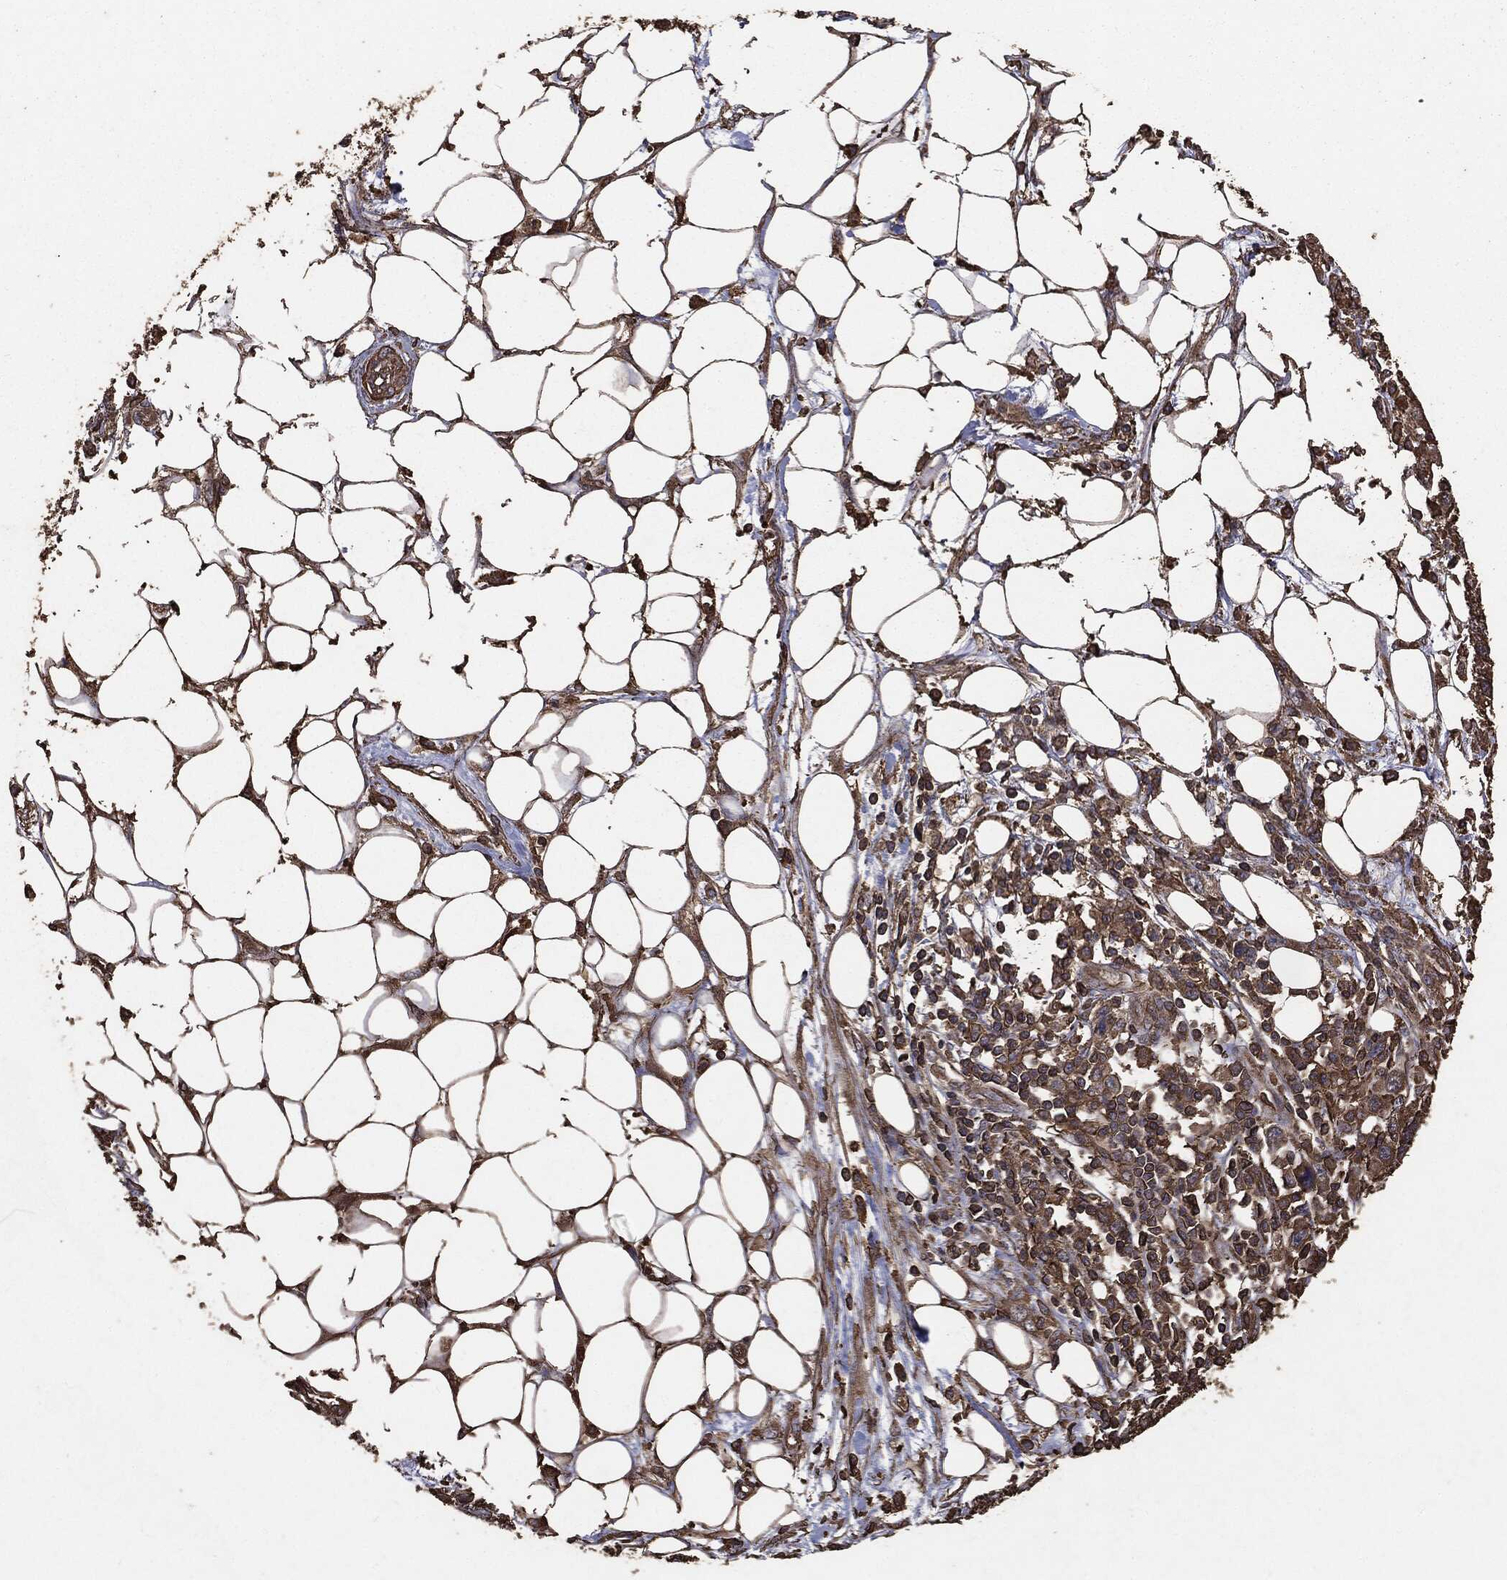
{"staining": {"intensity": "weak", "quantity": ">75%", "location": "cytoplasmic/membranous"}, "tissue": "ovarian cancer", "cell_type": "Tumor cells", "image_type": "cancer", "snomed": [{"axis": "morphology", "description": "Cystadenocarcinoma, serous, NOS"}, {"axis": "topography", "description": "Ovary"}], "caption": "Brown immunohistochemical staining in ovarian serous cystadenocarcinoma exhibits weak cytoplasmic/membranous positivity in about >75% of tumor cells.", "gene": "MTOR", "patient": {"sex": "female", "age": 76}}